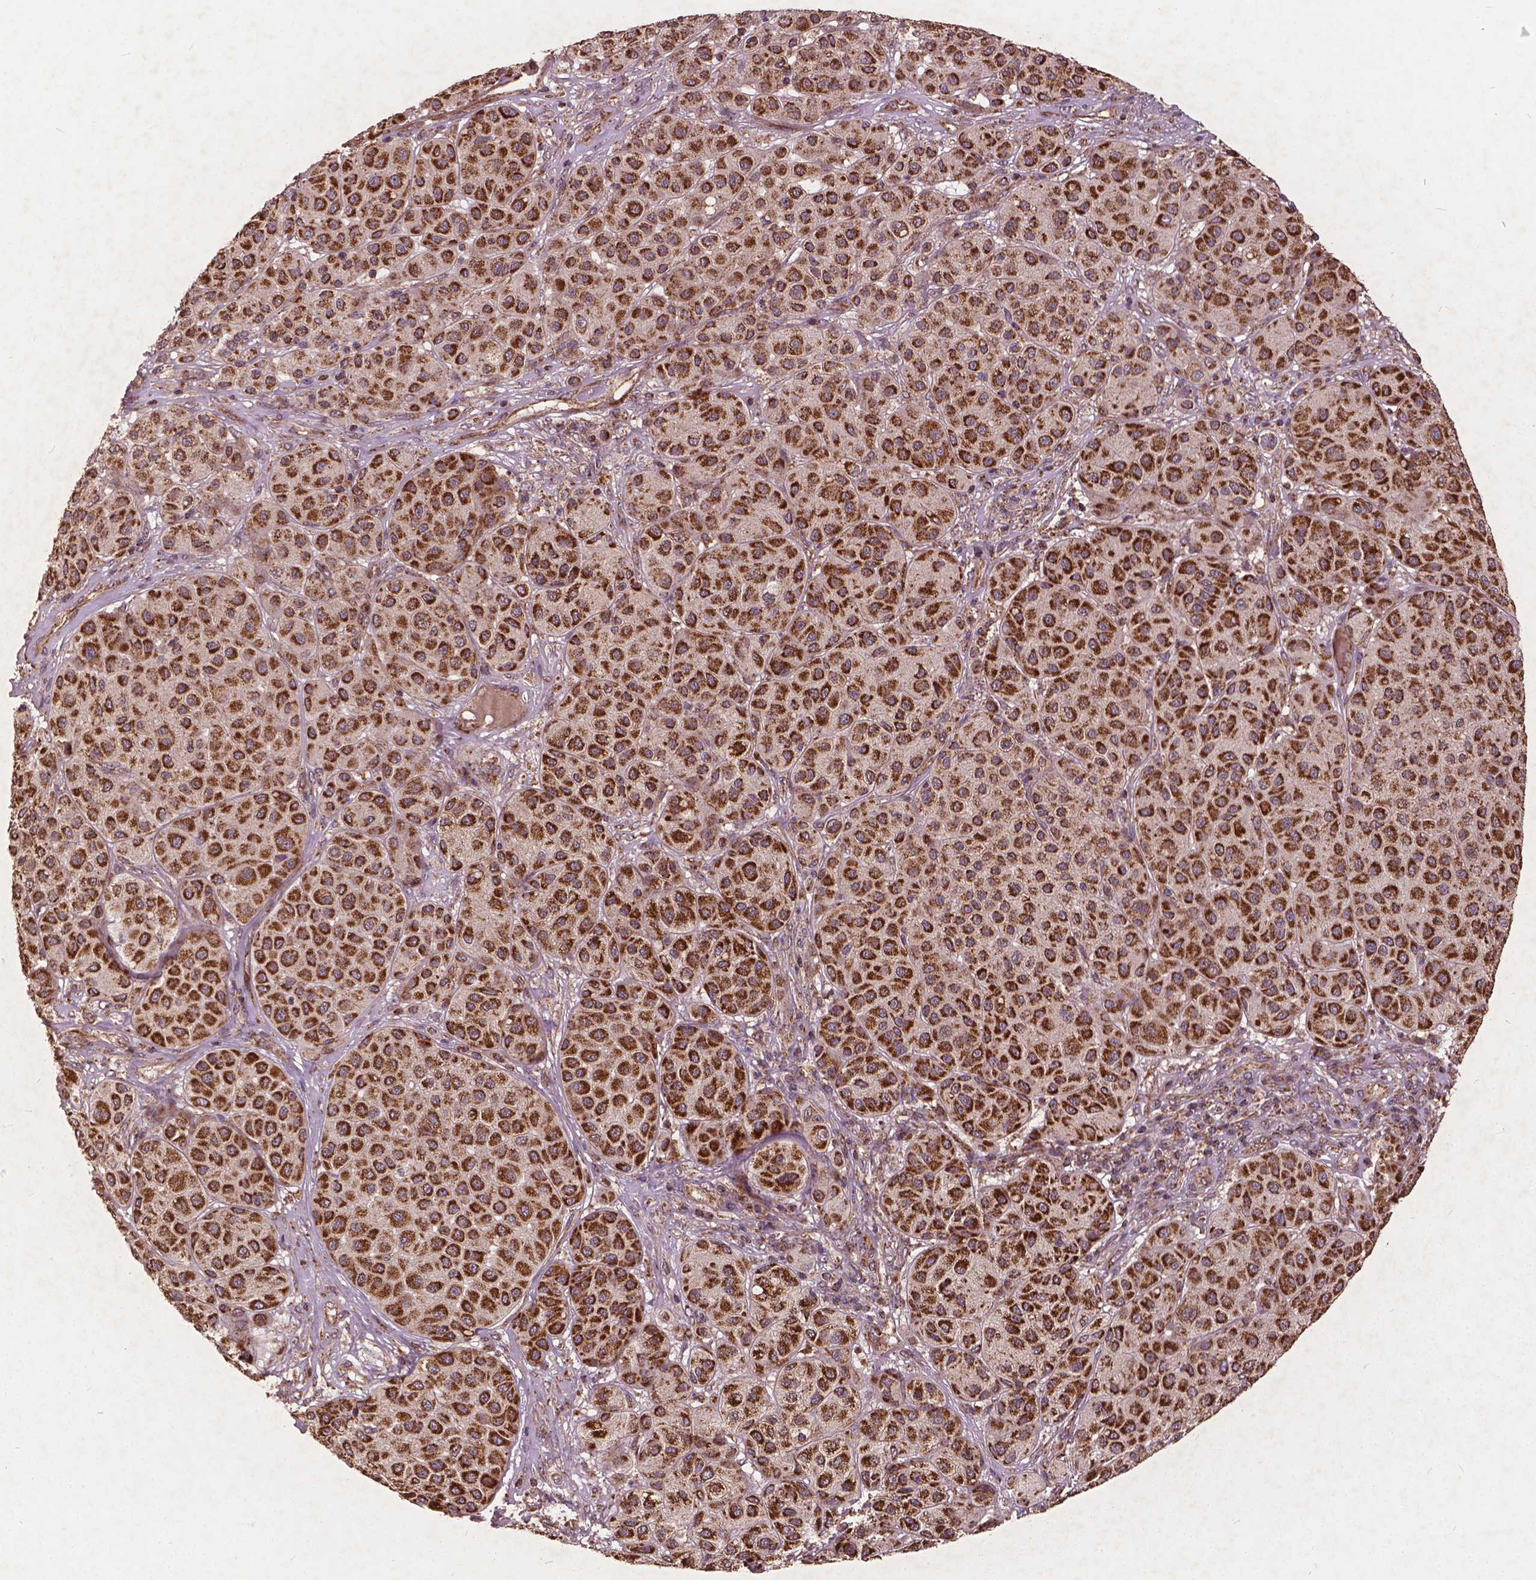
{"staining": {"intensity": "strong", "quantity": ">75%", "location": "cytoplasmic/membranous"}, "tissue": "melanoma", "cell_type": "Tumor cells", "image_type": "cancer", "snomed": [{"axis": "morphology", "description": "Malignant melanoma, Metastatic site"}, {"axis": "topography", "description": "Smooth muscle"}], "caption": "Protein staining shows strong cytoplasmic/membranous positivity in approximately >75% of tumor cells in melanoma. (DAB IHC, brown staining for protein, blue staining for nuclei).", "gene": "UBXN2A", "patient": {"sex": "male", "age": 41}}